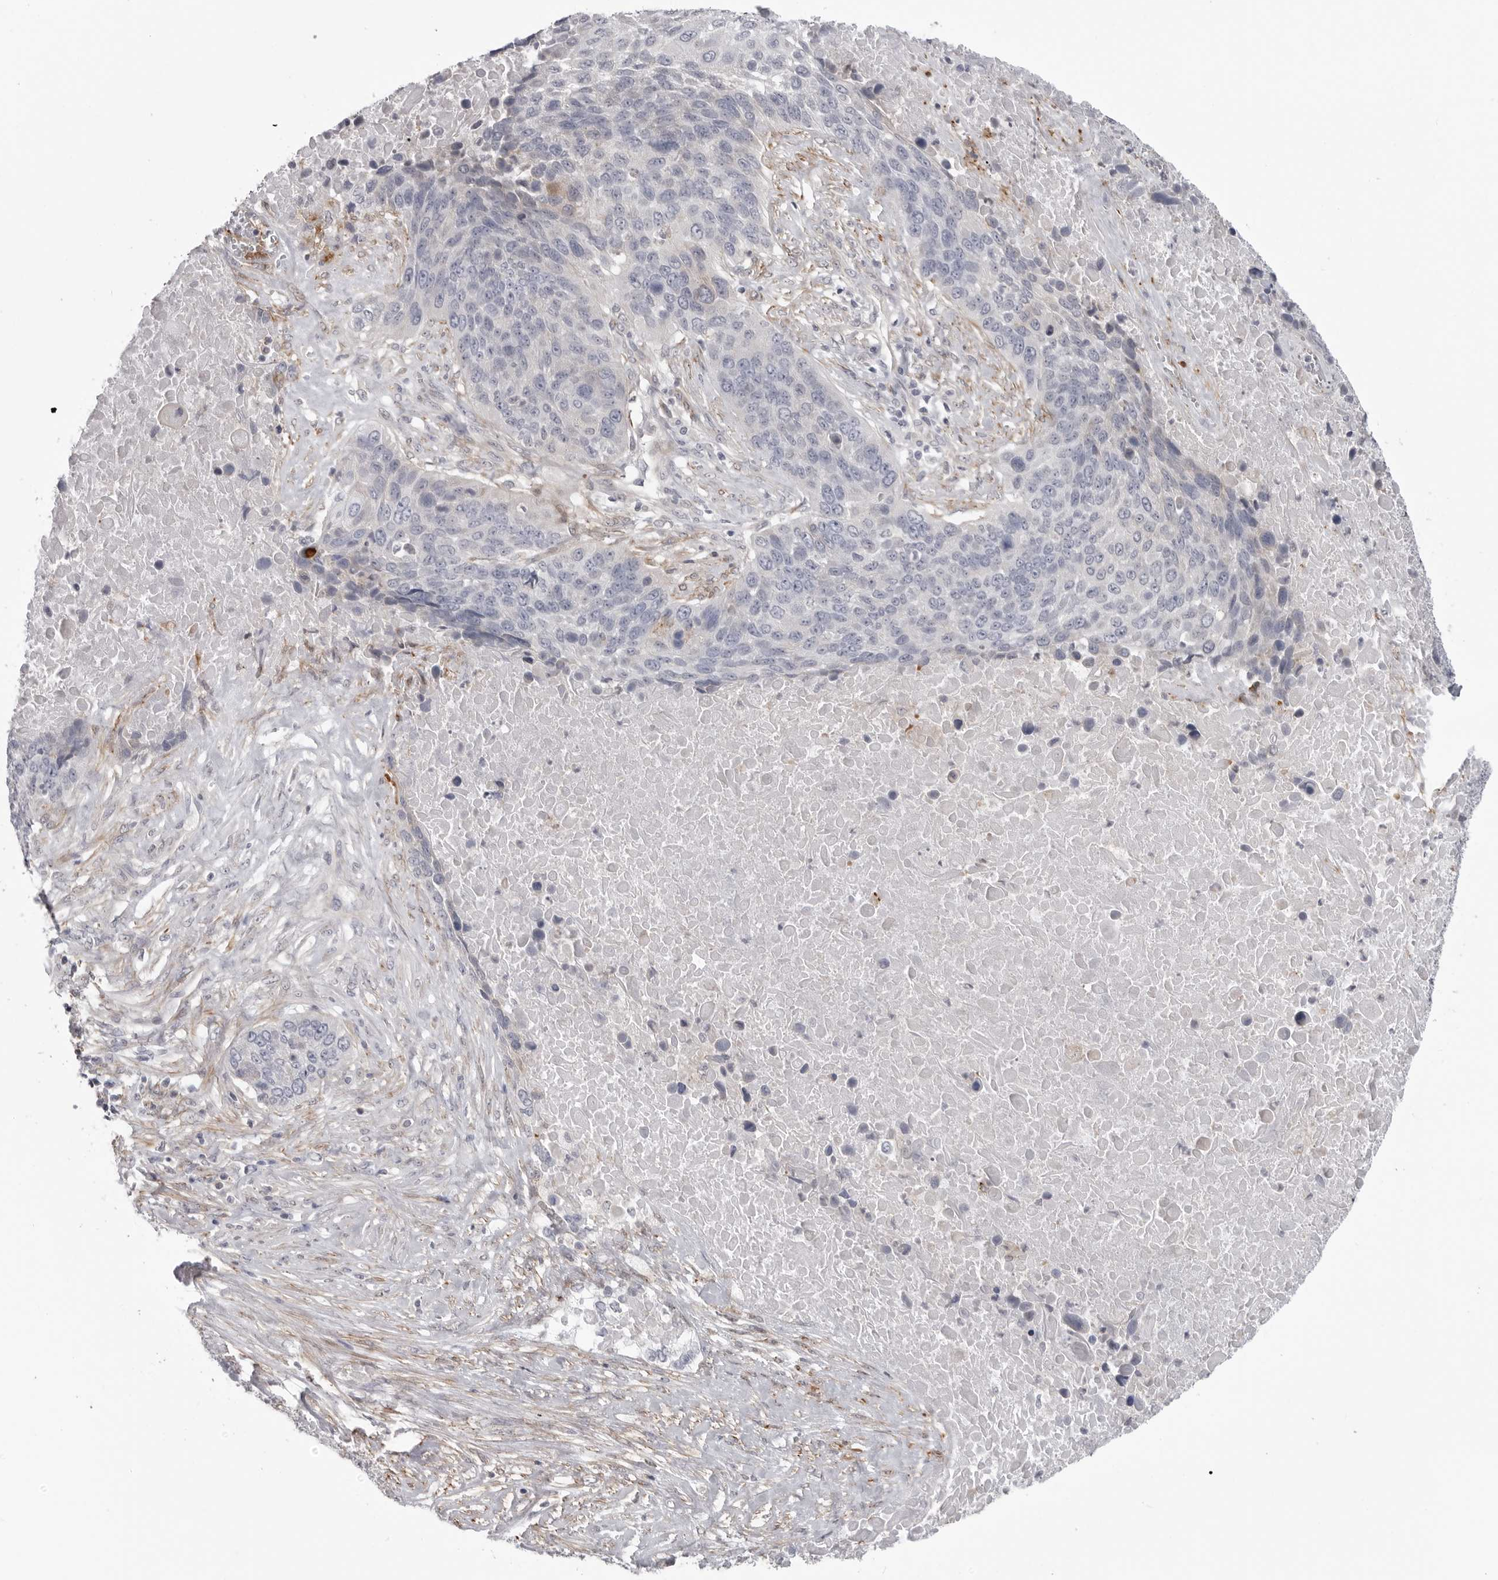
{"staining": {"intensity": "negative", "quantity": "none", "location": "none"}, "tissue": "lung cancer", "cell_type": "Tumor cells", "image_type": "cancer", "snomed": [{"axis": "morphology", "description": "Squamous cell carcinoma, NOS"}, {"axis": "topography", "description": "Lung"}], "caption": "Tumor cells are negative for brown protein staining in squamous cell carcinoma (lung).", "gene": "SCP2", "patient": {"sex": "male", "age": 66}}